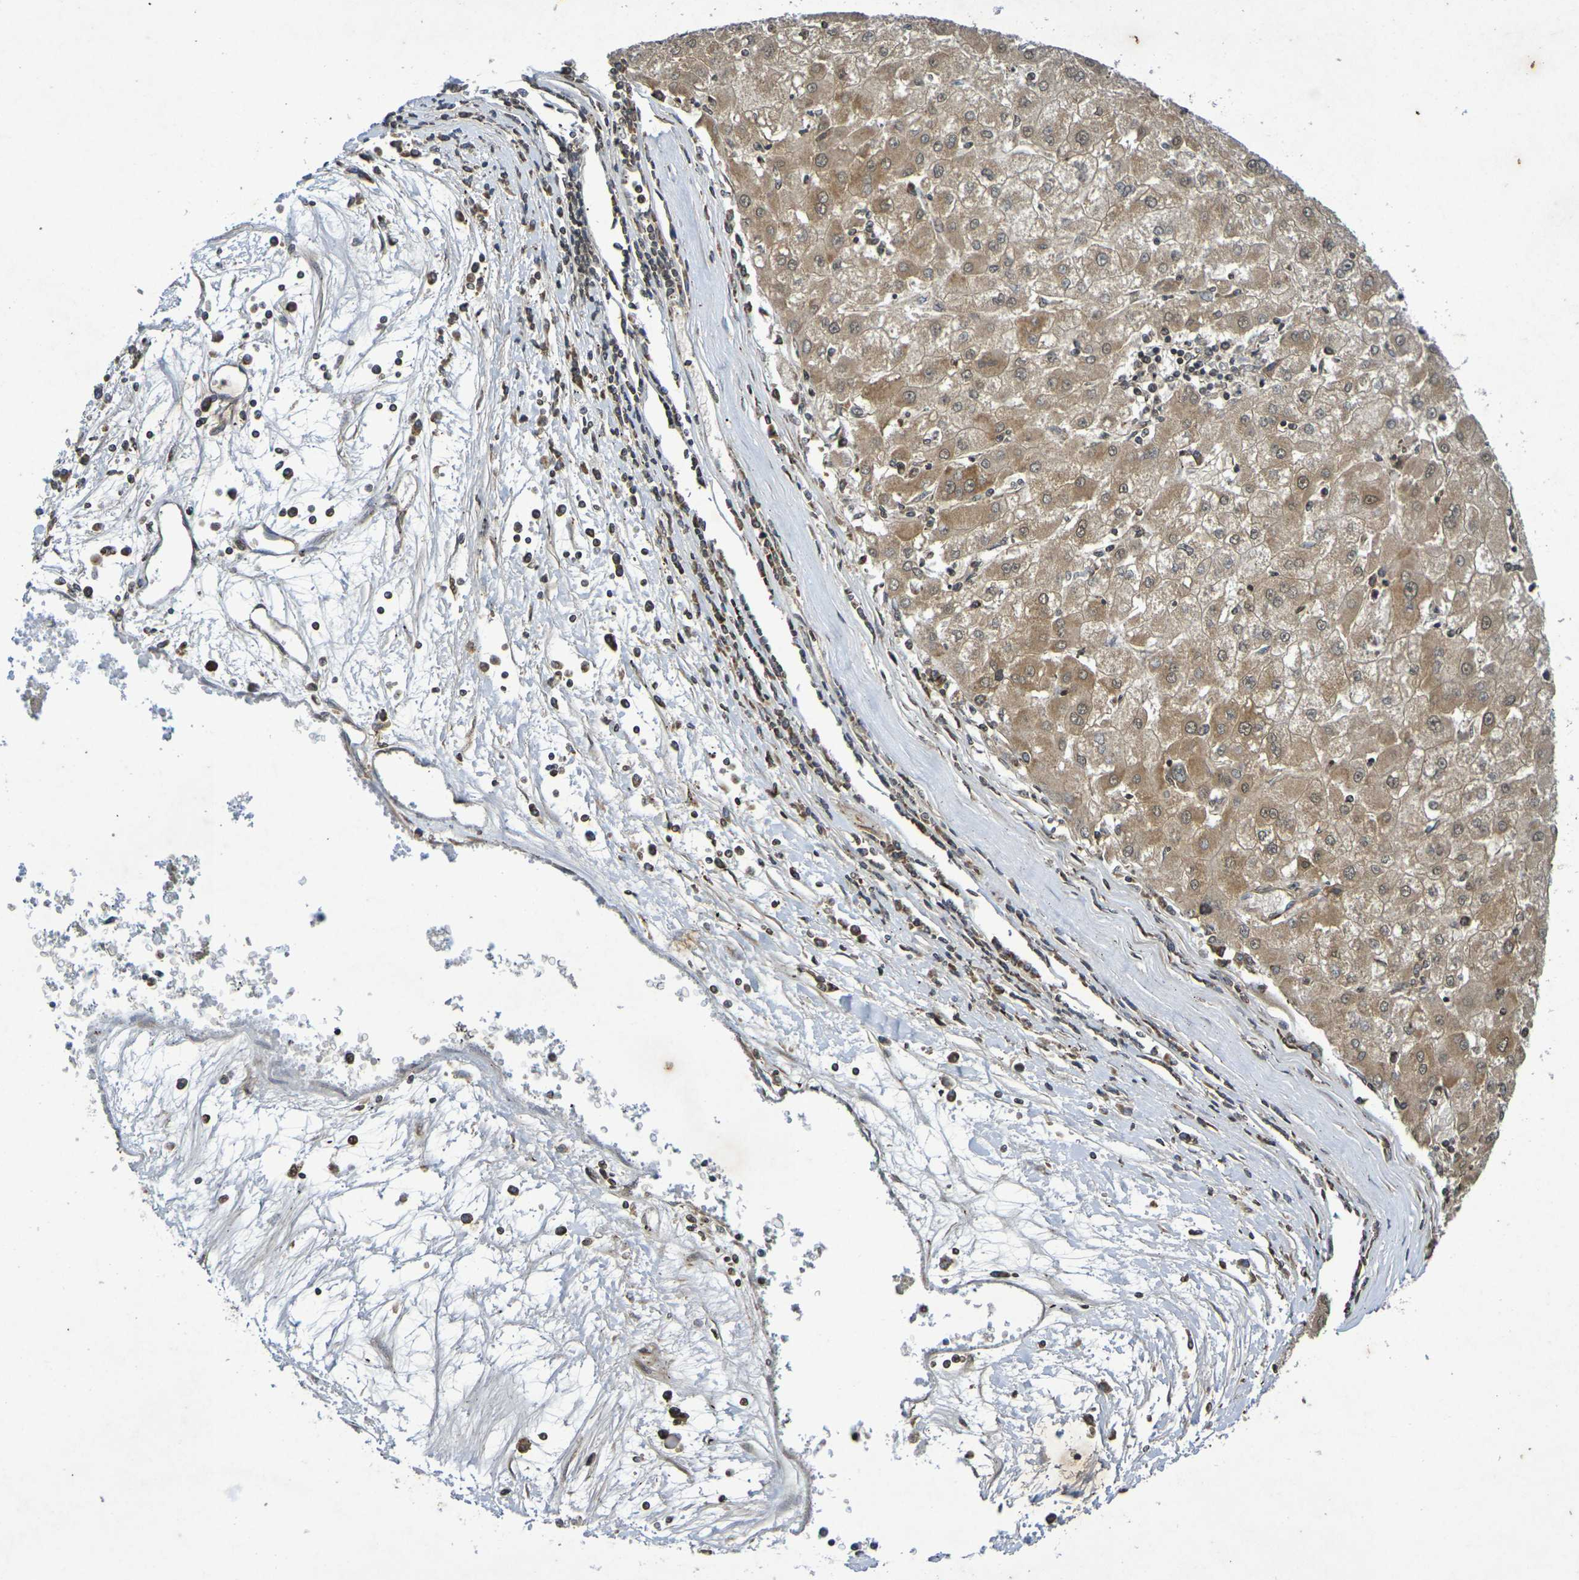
{"staining": {"intensity": "weak", "quantity": ">75%", "location": "cytoplasmic/membranous,nuclear"}, "tissue": "liver cancer", "cell_type": "Tumor cells", "image_type": "cancer", "snomed": [{"axis": "morphology", "description": "Carcinoma, Hepatocellular, NOS"}, {"axis": "topography", "description": "Liver"}], "caption": "Weak cytoplasmic/membranous and nuclear protein positivity is present in approximately >75% of tumor cells in liver hepatocellular carcinoma. (DAB IHC, brown staining for protein, blue staining for nuclei).", "gene": "GUCY1A2", "patient": {"sex": "male", "age": 72}}